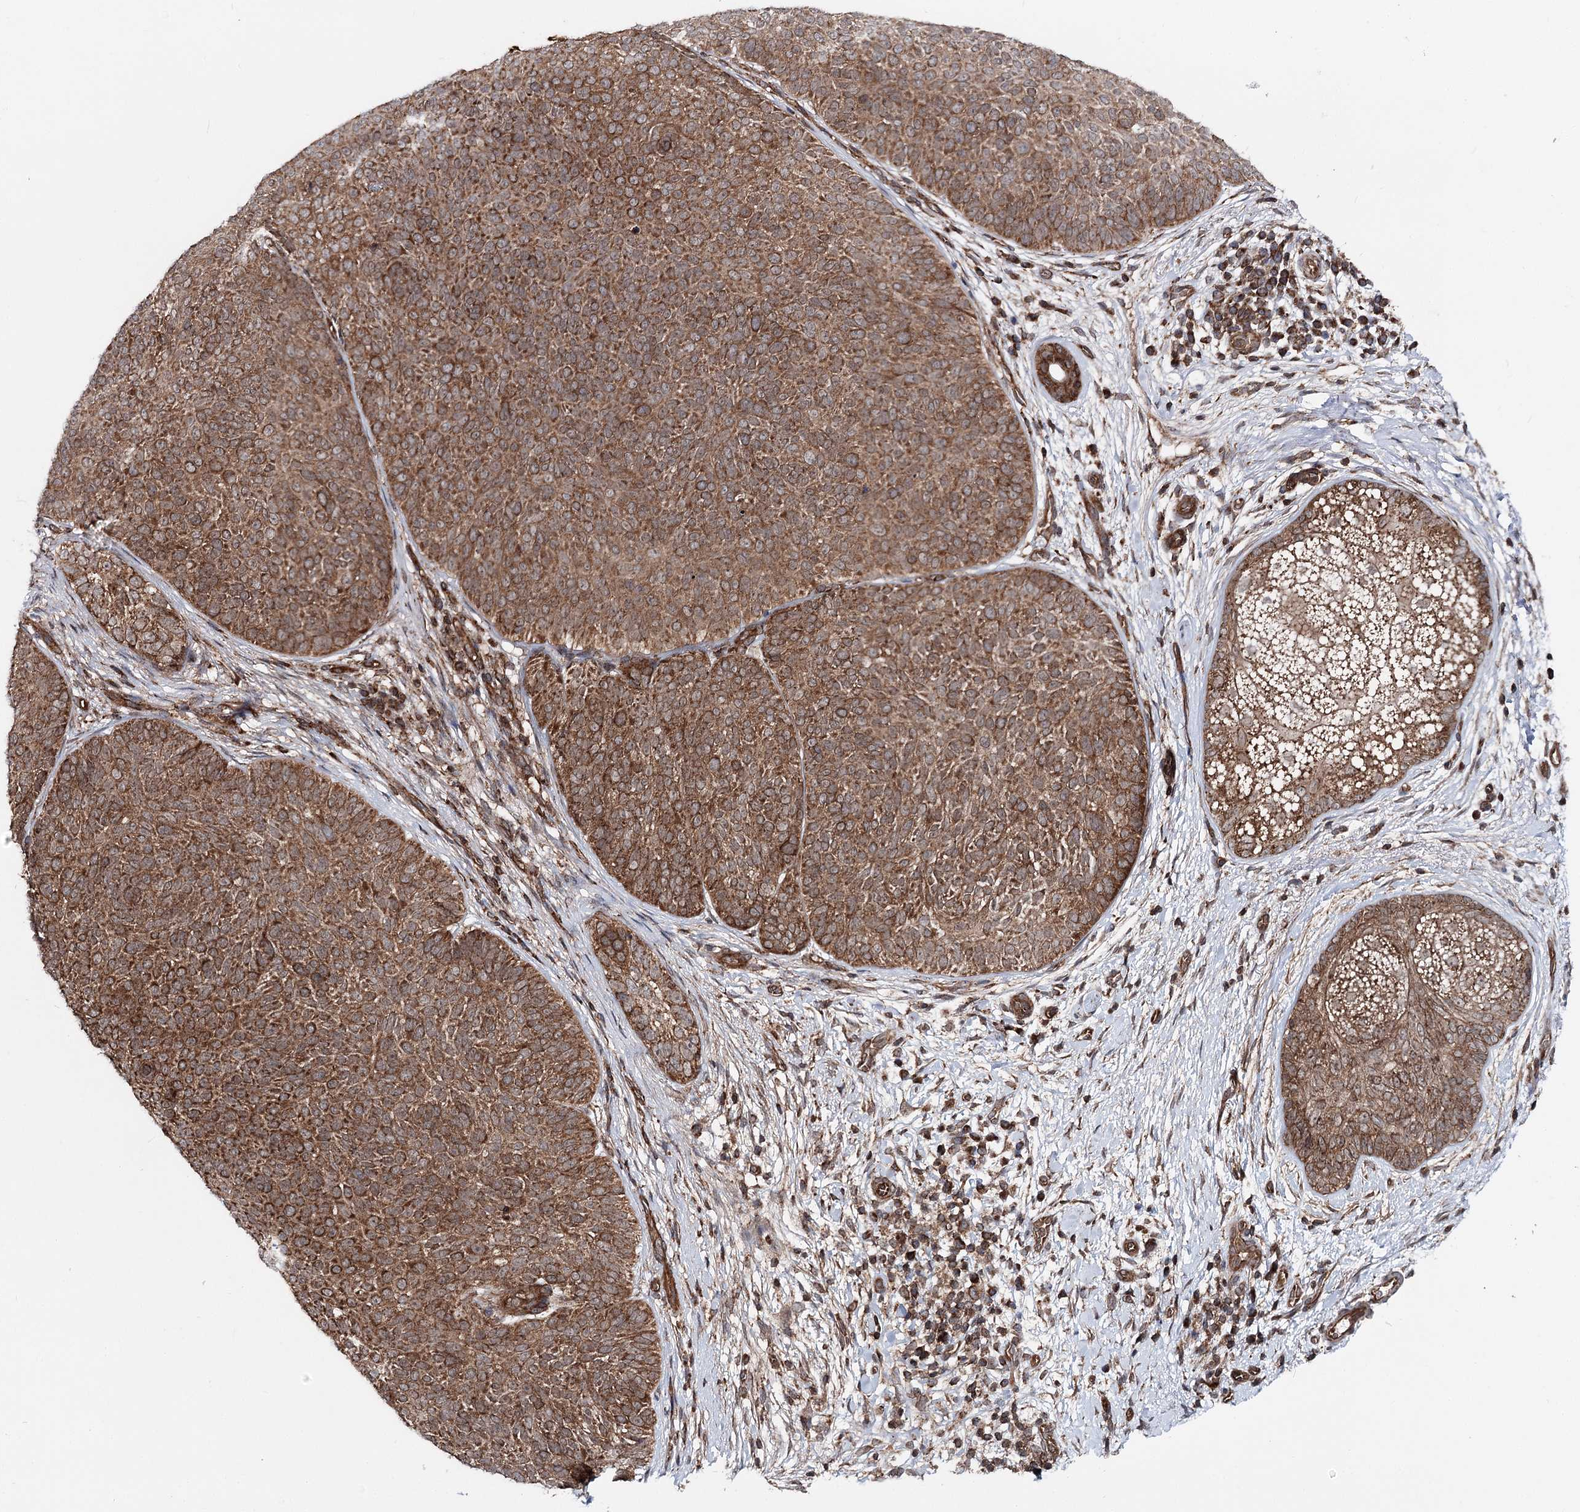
{"staining": {"intensity": "strong", "quantity": ">75%", "location": "cytoplasmic/membranous"}, "tissue": "skin cancer", "cell_type": "Tumor cells", "image_type": "cancer", "snomed": [{"axis": "morphology", "description": "Basal cell carcinoma"}, {"axis": "topography", "description": "Skin"}], "caption": "Immunohistochemical staining of human skin cancer (basal cell carcinoma) demonstrates high levels of strong cytoplasmic/membranous positivity in approximately >75% of tumor cells. Using DAB (brown) and hematoxylin (blue) stains, captured at high magnification using brightfield microscopy.", "gene": "FGFR1OP2", "patient": {"sex": "male", "age": 85}}